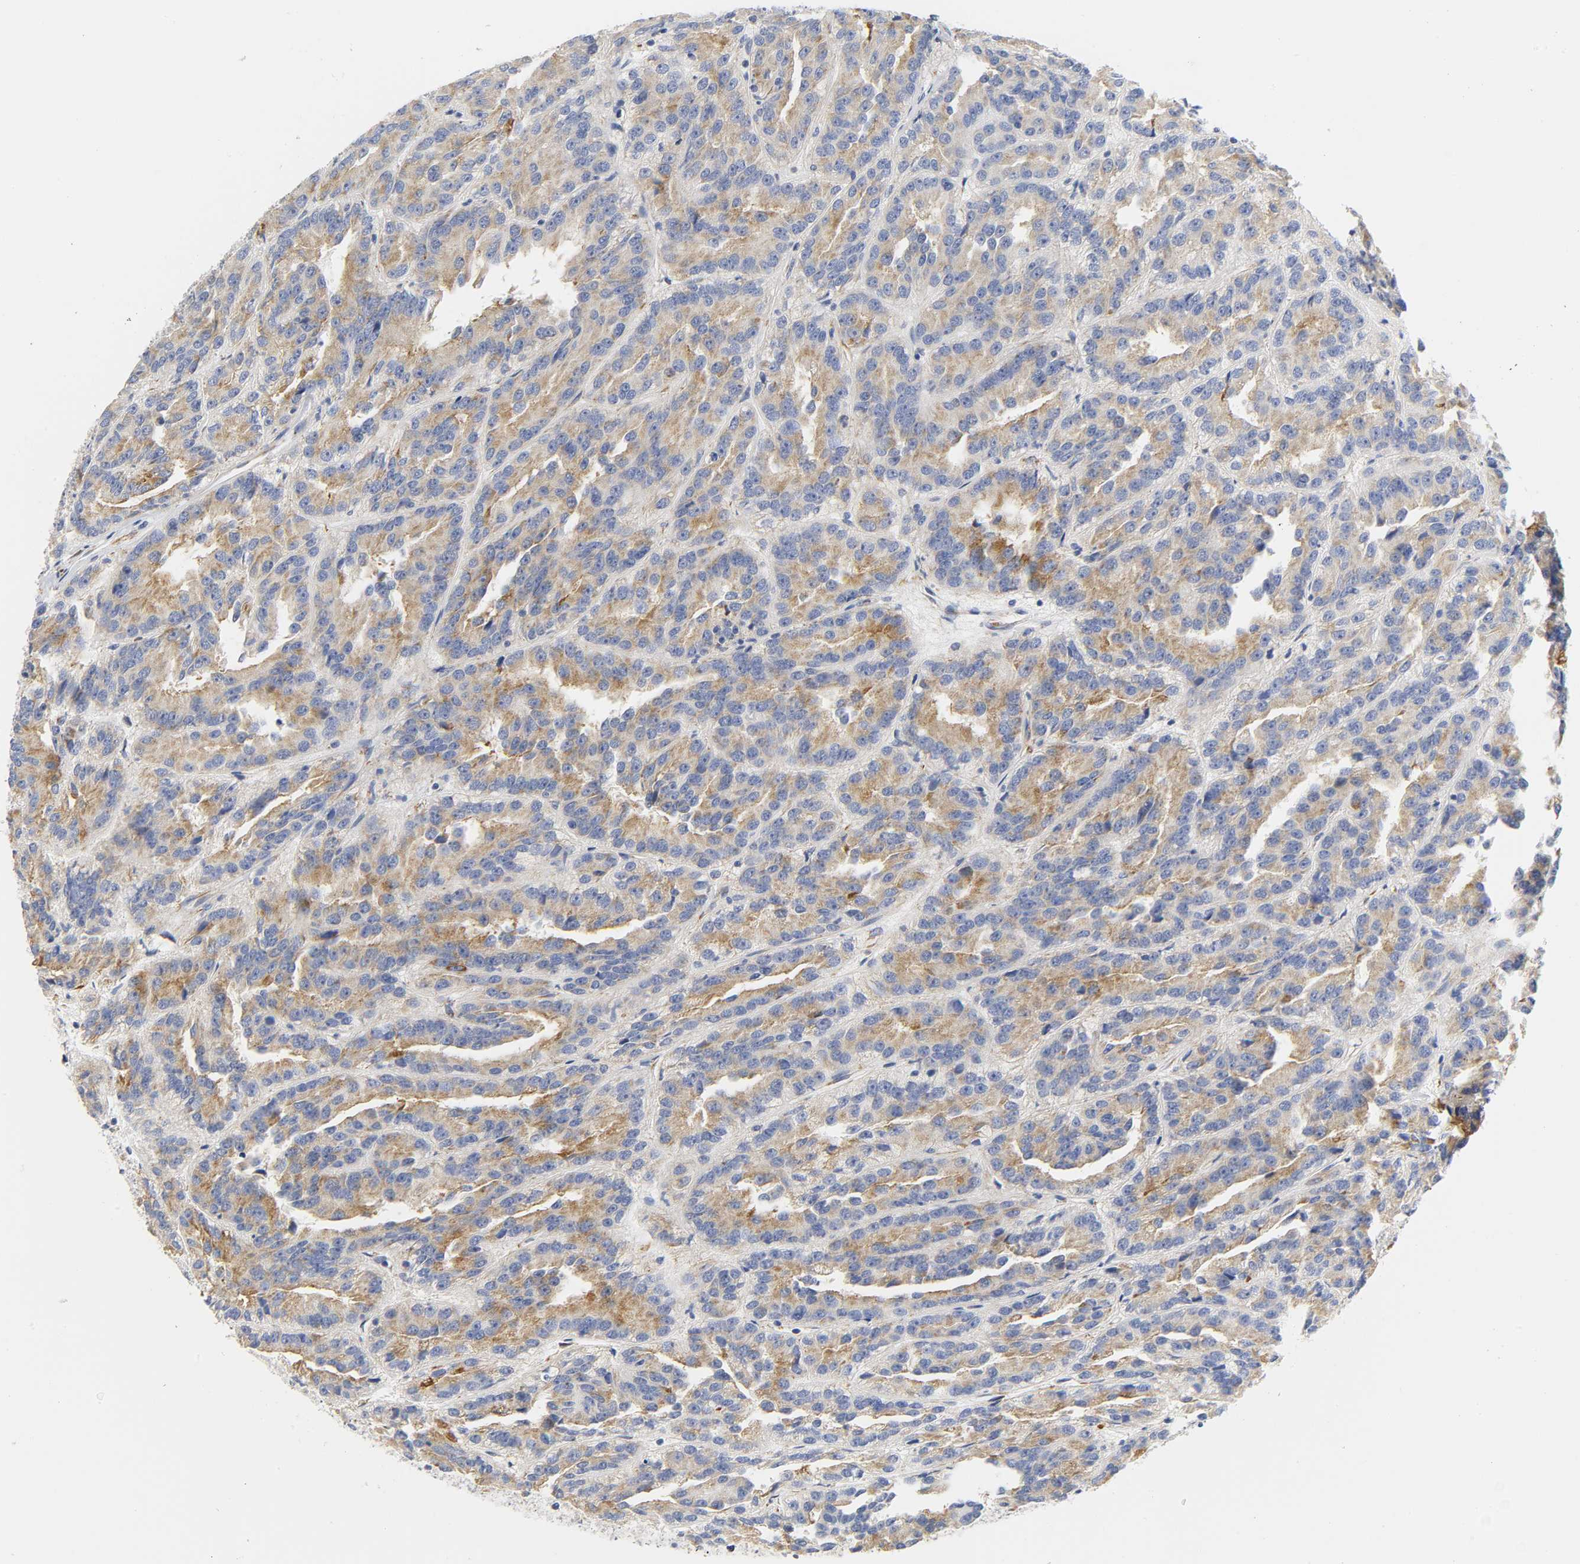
{"staining": {"intensity": "moderate", "quantity": ">75%", "location": "cytoplasmic/membranous"}, "tissue": "renal cancer", "cell_type": "Tumor cells", "image_type": "cancer", "snomed": [{"axis": "morphology", "description": "Adenocarcinoma, NOS"}, {"axis": "topography", "description": "Kidney"}], "caption": "An immunohistochemistry (IHC) image of tumor tissue is shown. Protein staining in brown shows moderate cytoplasmic/membranous positivity in renal cancer (adenocarcinoma) within tumor cells.", "gene": "REL", "patient": {"sex": "male", "age": 46}}